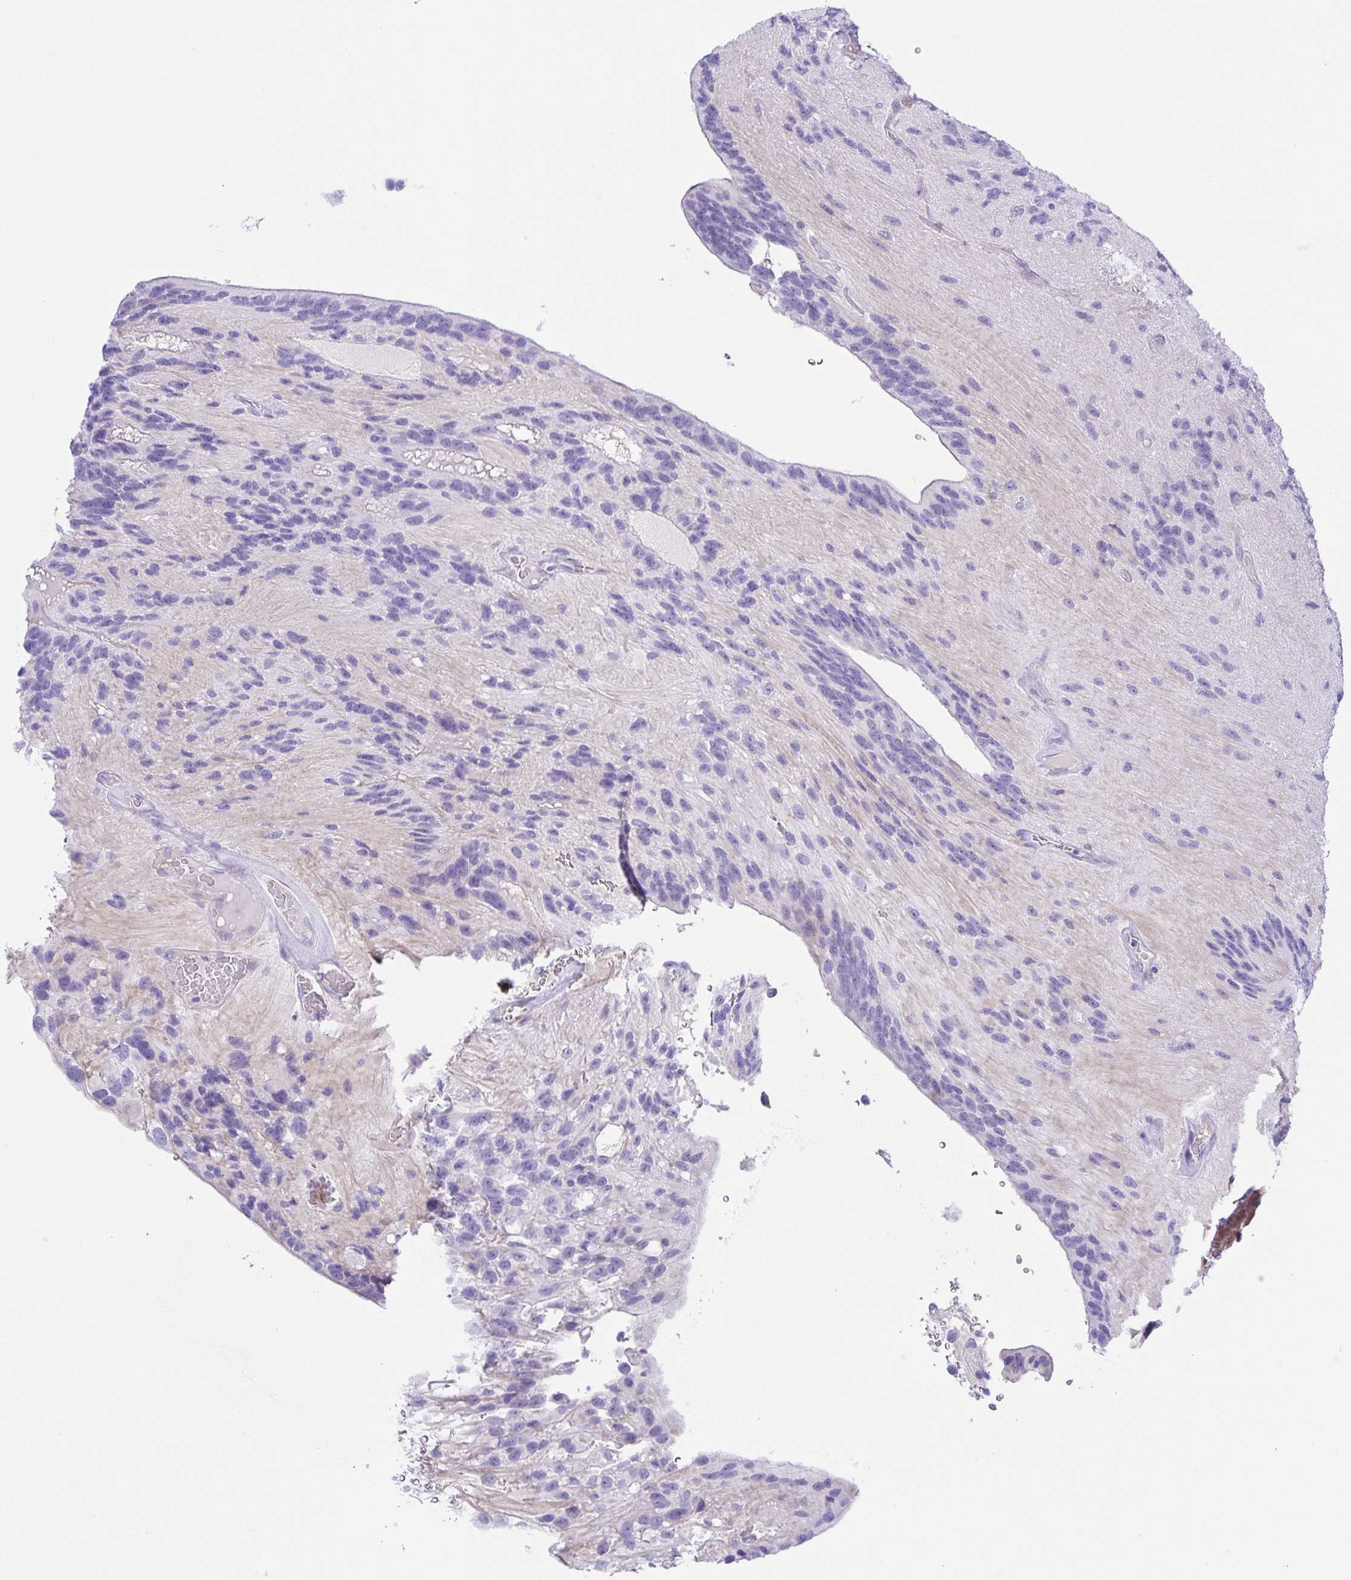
{"staining": {"intensity": "negative", "quantity": "none", "location": "none"}, "tissue": "glioma", "cell_type": "Tumor cells", "image_type": "cancer", "snomed": [{"axis": "morphology", "description": "Glioma, malignant, Low grade"}, {"axis": "topography", "description": "Brain"}], "caption": "Low-grade glioma (malignant) was stained to show a protein in brown. There is no significant staining in tumor cells.", "gene": "UBQLN3", "patient": {"sex": "male", "age": 31}}